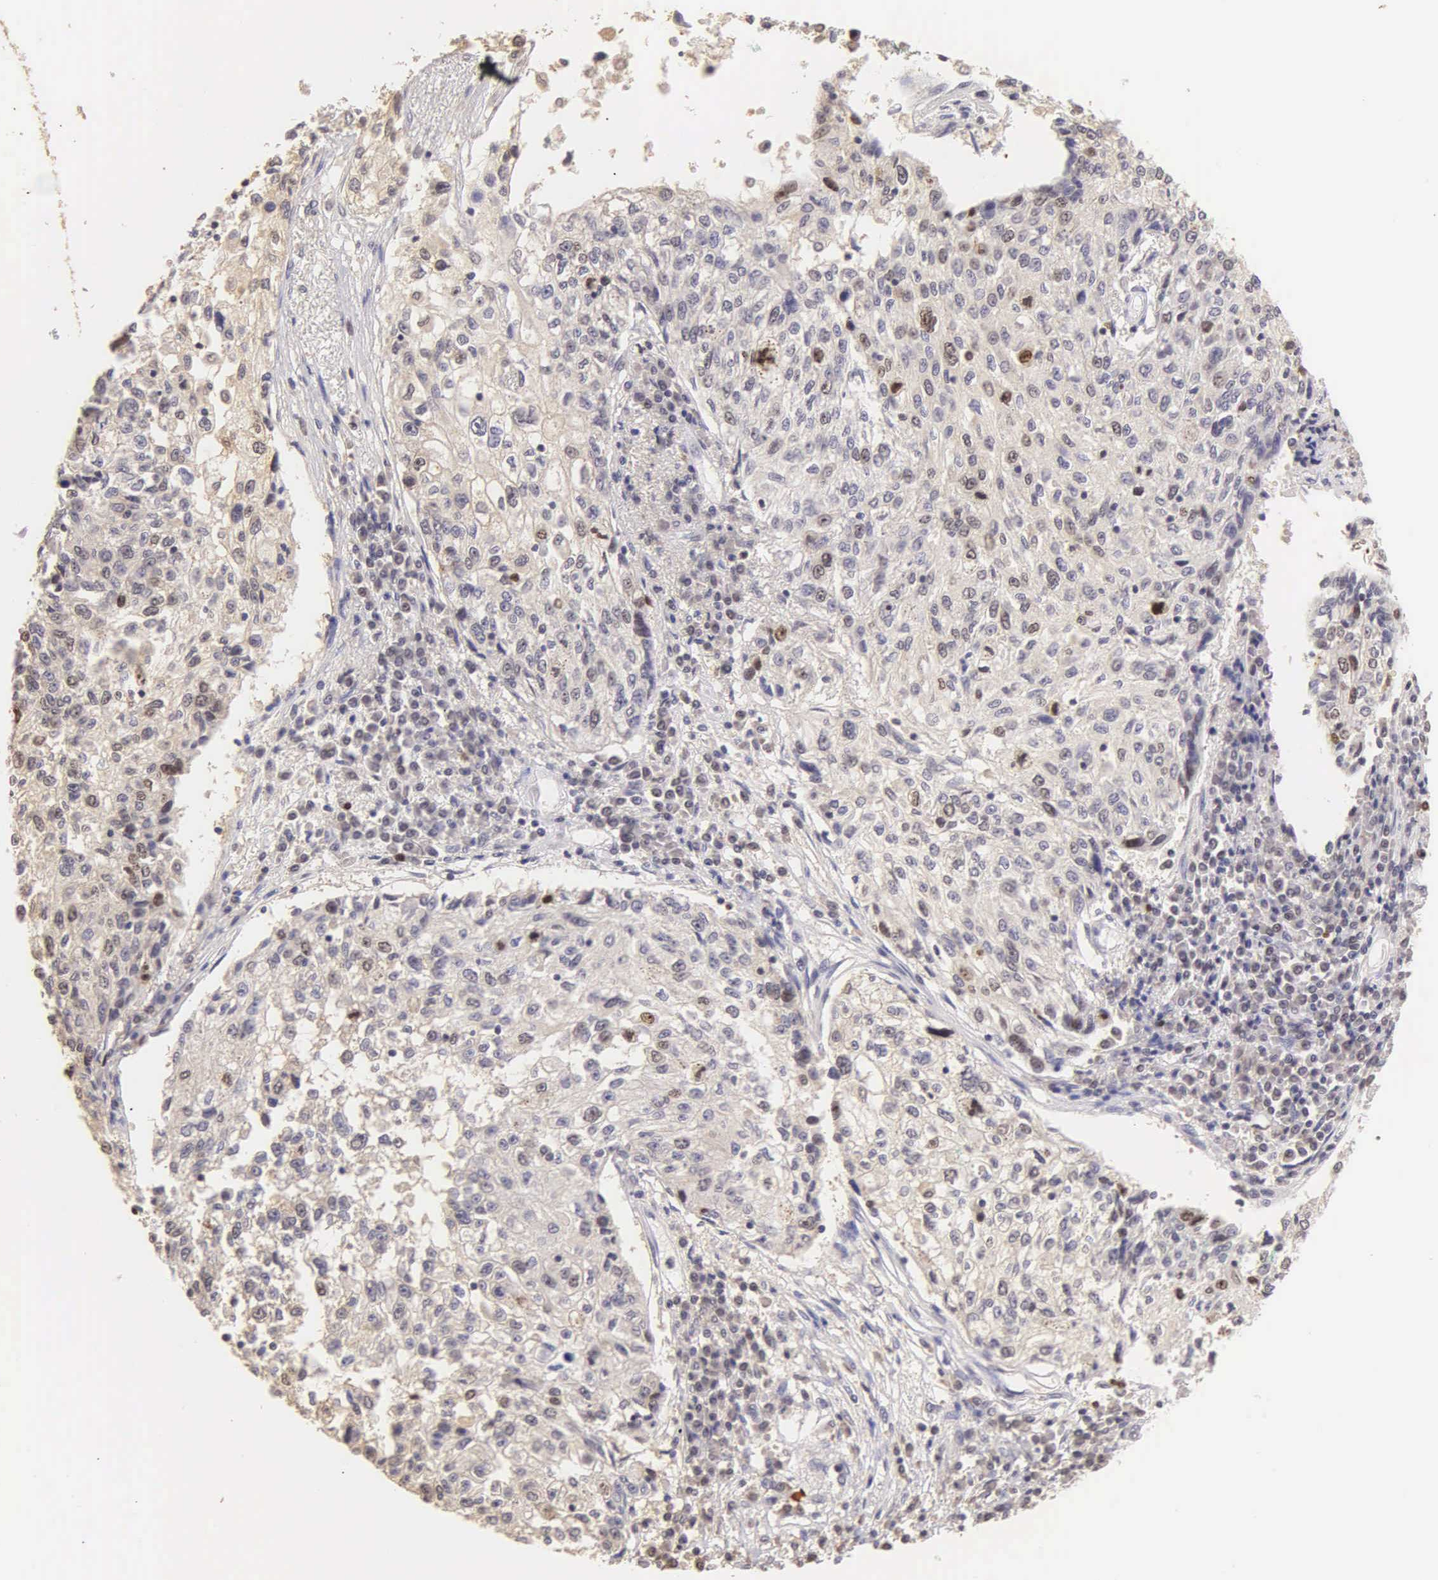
{"staining": {"intensity": "moderate", "quantity": "<25%", "location": "nuclear"}, "tissue": "cervical cancer", "cell_type": "Tumor cells", "image_type": "cancer", "snomed": [{"axis": "morphology", "description": "Squamous cell carcinoma, NOS"}, {"axis": "topography", "description": "Cervix"}], "caption": "Protein expression analysis of cervical cancer (squamous cell carcinoma) demonstrates moderate nuclear expression in approximately <25% of tumor cells.", "gene": "MKI67", "patient": {"sex": "female", "age": 57}}